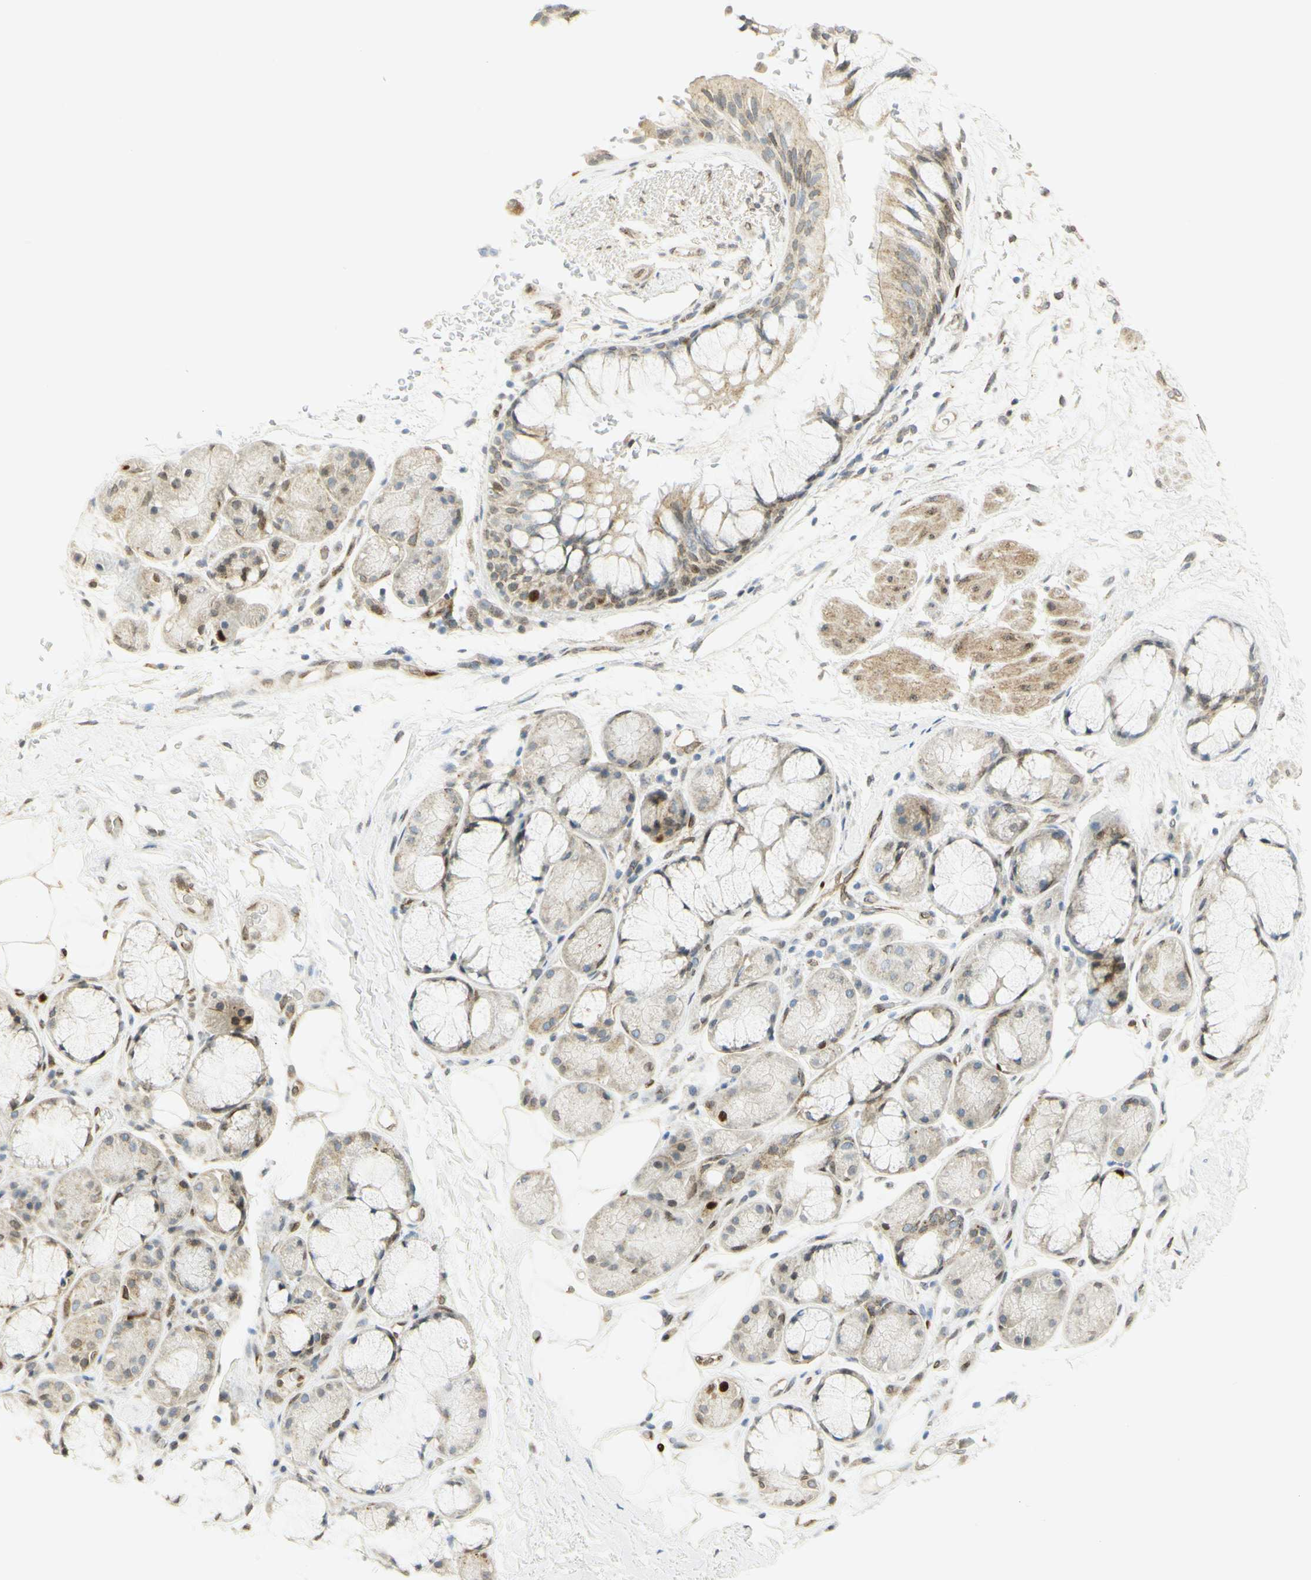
{"staining": {"intensity": "weak", "quantity": "25%-75%", "location": "cytoplasmic/membranous"}, "tissue": "bronchus", "cell_type": "Respiratory epithelial cells", "image_type": "normal", "snomed": [{"axis": "morphology", "description": "Normal tissue, NOS"}, {"axis": "topography", "description": "Bronchus"}], "caption": "The micrograph demonstrates a brown stain indicating the presence of a protein in the cytoplasmic/membranous of respiratory epithelial cells in bronchus. Nuclei are stained in blue.", "gene": "E2F1", "patient": {"sex": "male", "age": 66}}